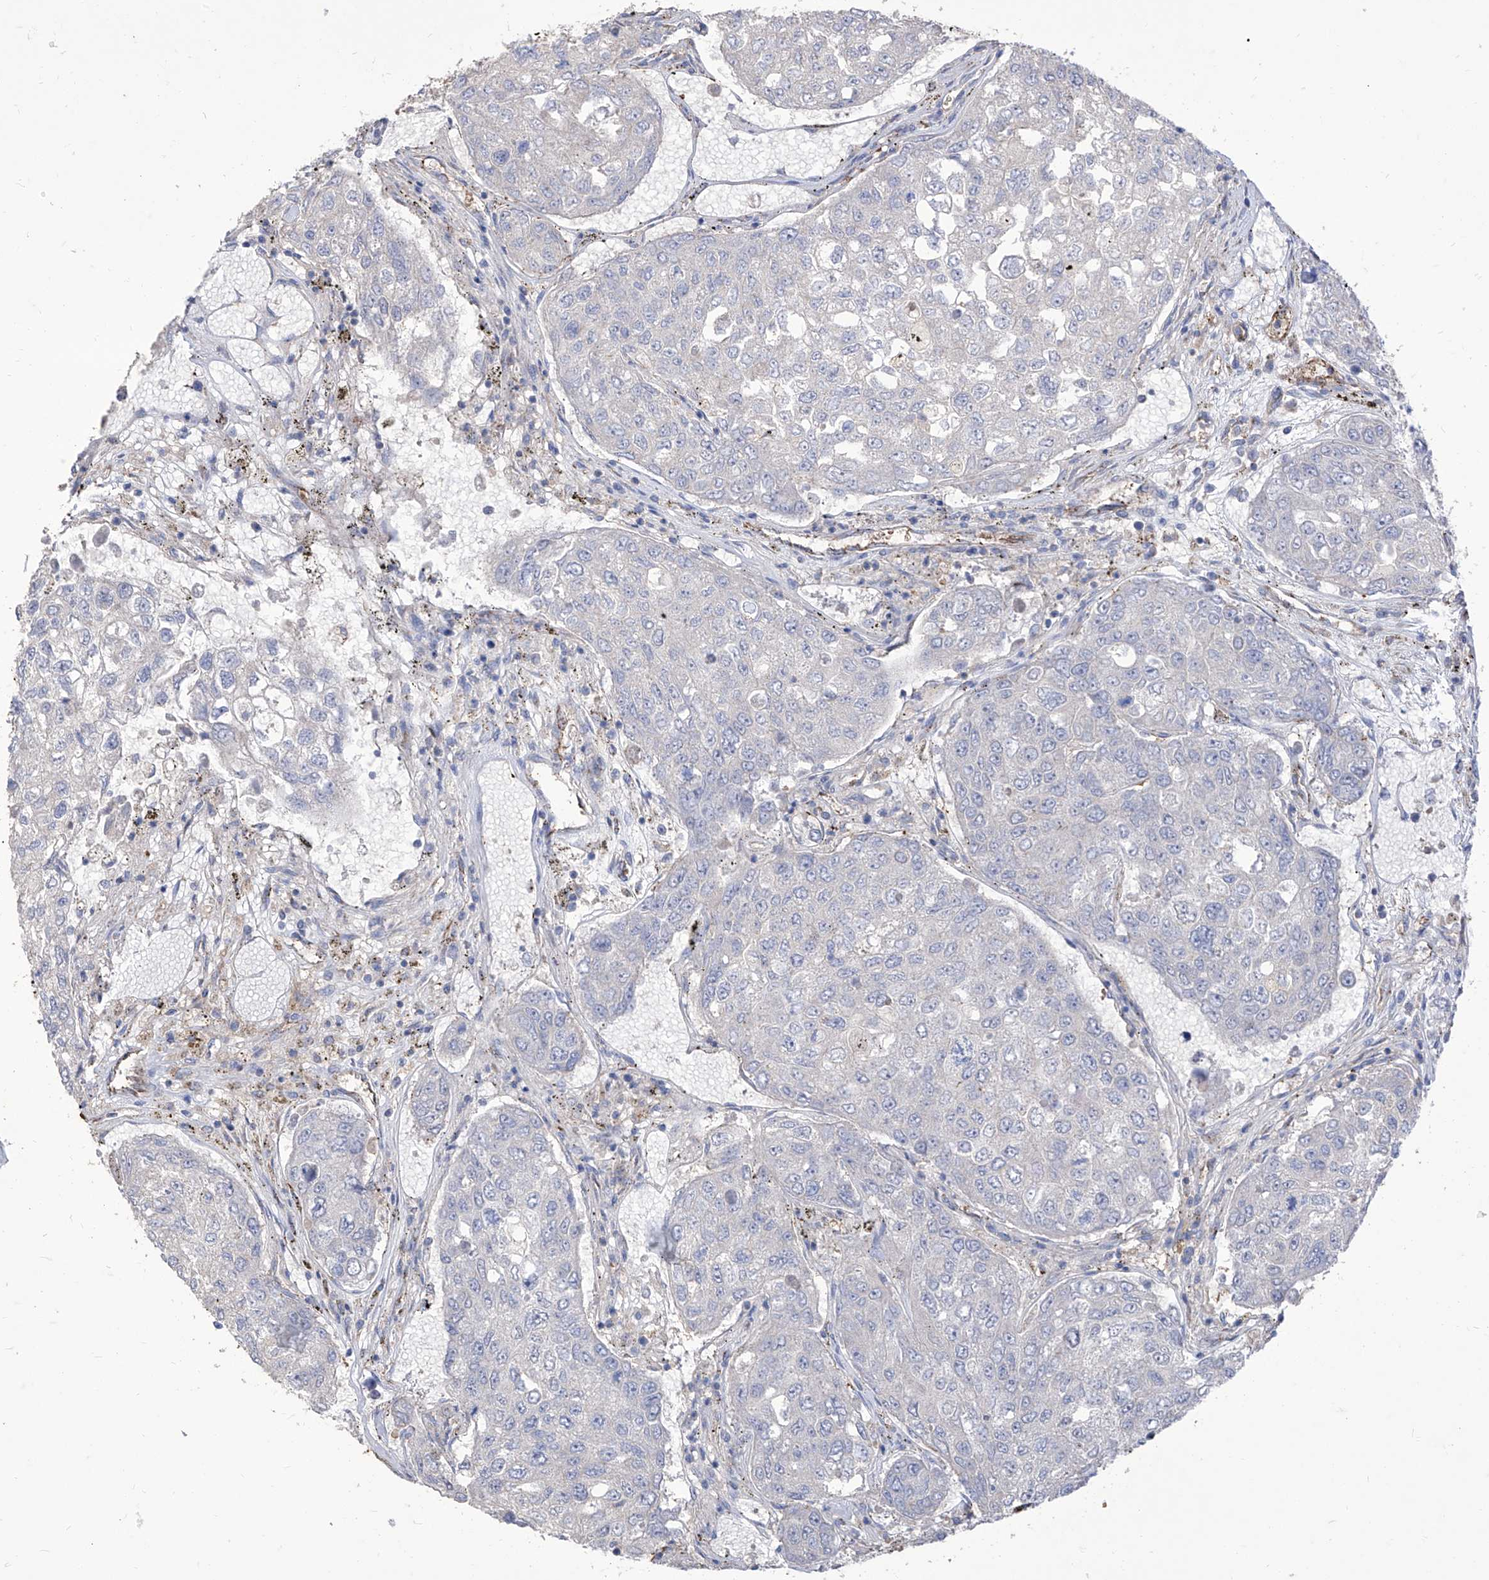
{"staining": {"intensity": "negative", "quantity": "none", "location": "none"}, "tissue": "urothelial cancer", "cell_type": "Tumor cells", "image_type": "cancer", "snomed": [{"axis": "morphology", "description": "Urothelial carcinoma, High grade"}, {"axis": "topography", "description": "Lymph node"}, {"axis": "topography", "description": "Urinary bladder"}], "caption": "Tumor cells are negative for brown protein staining in high-grade urothelial carcinoma. (DAB IHC visualized using brightfield microscopy, high magnification).", "gene": "C1orf74", "patient": {"sex": "male", "age": 51}}